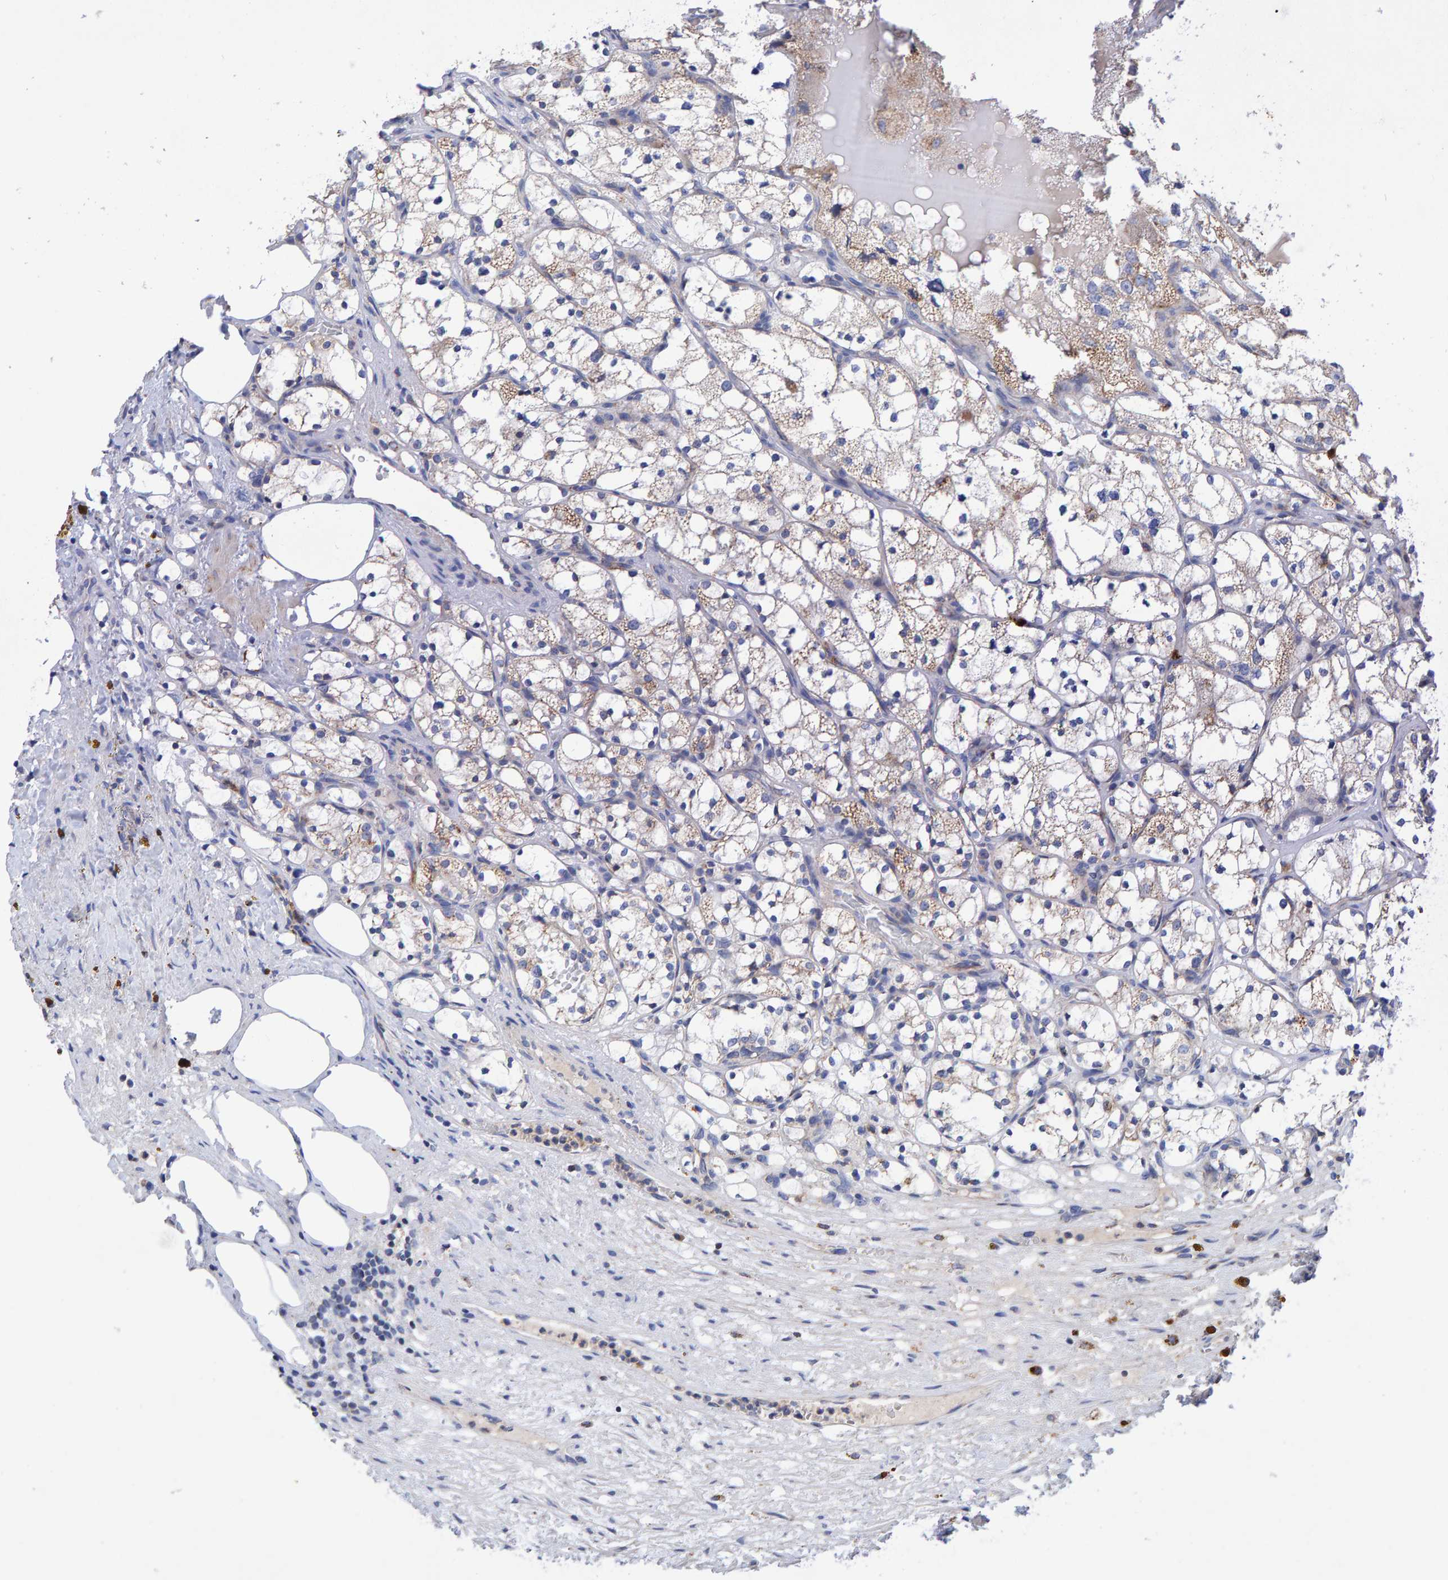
{"staining": {"intensity": "negative", "quantity": "none", "location": "none"}, "tissue": "renal cancer", "cell_type": "Tumor cells", "image_type": "cancer", "snomed": [{"axis": "morphology", "description": "Adenocarcinoma, NOS"}, {"axis": "topography", "description": "Kidney"}], "caption": "Immunohistochemistry (IHC) histopathology image of neoplastic tissue: renal cancer (adenocarcinoma) stained with DAB (3,3'-diaminobenzidine) displays no significant protein expression in tumor cells.", "gene": "EFR3A", "patient": {"sex": "female", "age": 69}}